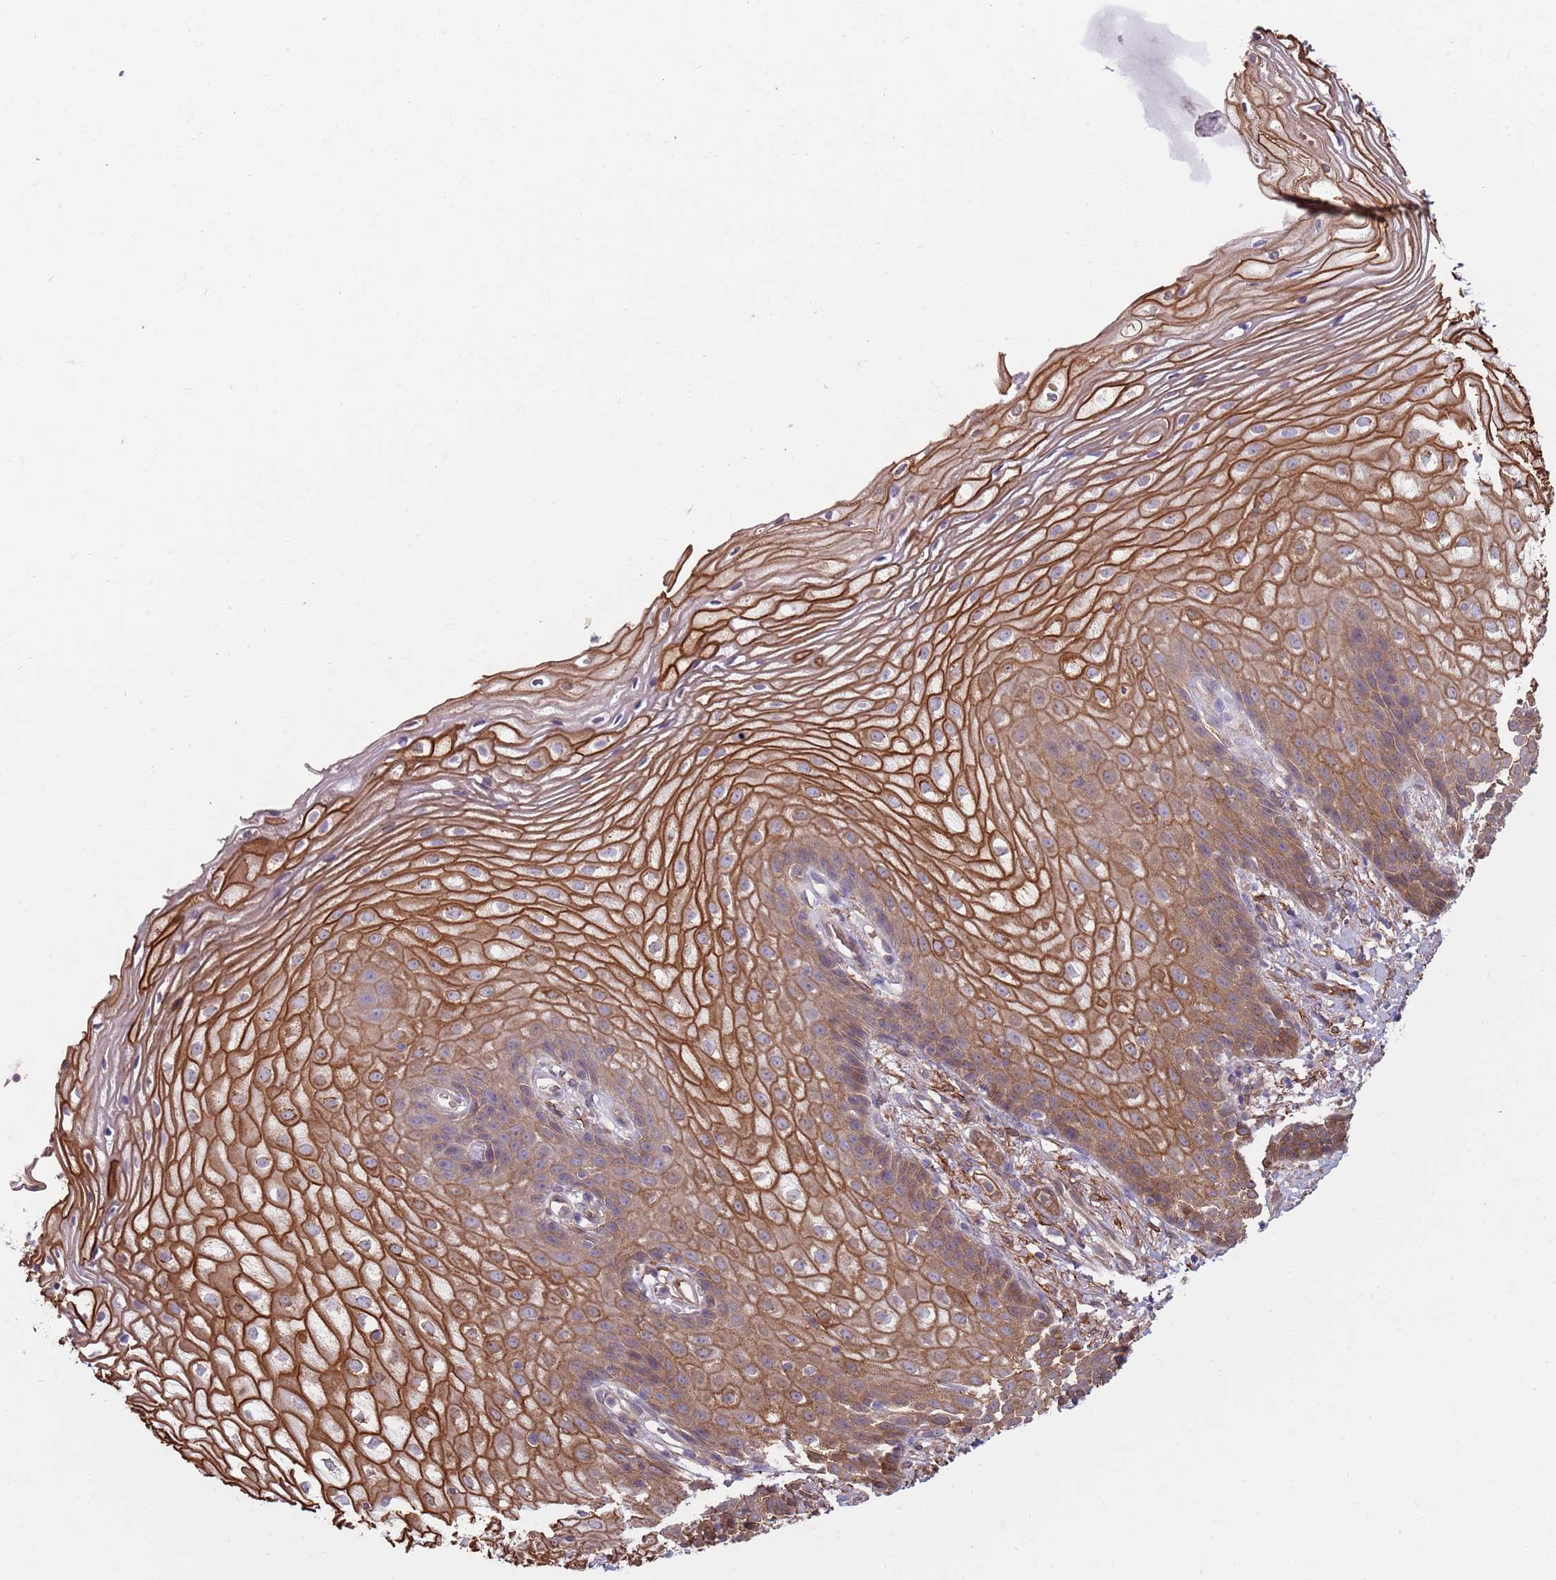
{"staining": {"intensity": "strong", "quantity": ">75%", "location": "cytoplasmic/membranous"}, "tissue": "vagina", "cell_type": "Squamous epithelial cells", "image_type": "normal", "snomed": [{"axis": "morphology", "description": "Normal tissue, NOS"}, {"axis": "topography", "description": "Vagina"}], "caption": "Immunohistochemical staining of normal vagina reveals >75% levels of strong cytoplasmic/membranous protein expression in approximately >75% of squamous epithelial cells. The staining was performed using DAB to visualize the protein expression in brown, while the nuclei were stained in blue with hematoxylin (Magnification: 20x).", "gene": "GSDMD", "patient": {"sex": "female", "age": 60}}